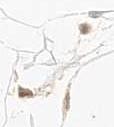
{"staining": {"intensity": "moderate", "quantity": "25%-75%", "location": "cytoplasmic/membranous"}, "tissue": "adipose tissue", "cell_type": "Adipocytes", "image_type": "normal", "snomed": [{"axis": "morphology", "description": "Normal tissue, NOS"}, {"axis": "morphology", "description": "Duct carcinoma"}, {"axis": "topography", "description": "Breast"}, {"axis": "topography", "description": "Adipose tissue"}], "caption": "Immunohistochemical staining of normal adipose tissue reveals 25%-75% levels of moderate cytoplasmic/membranous protein expression in about 25%-75% of adipocytes.", "gene": "CHST7", "patient": {"sex": "female", "age": 37}}